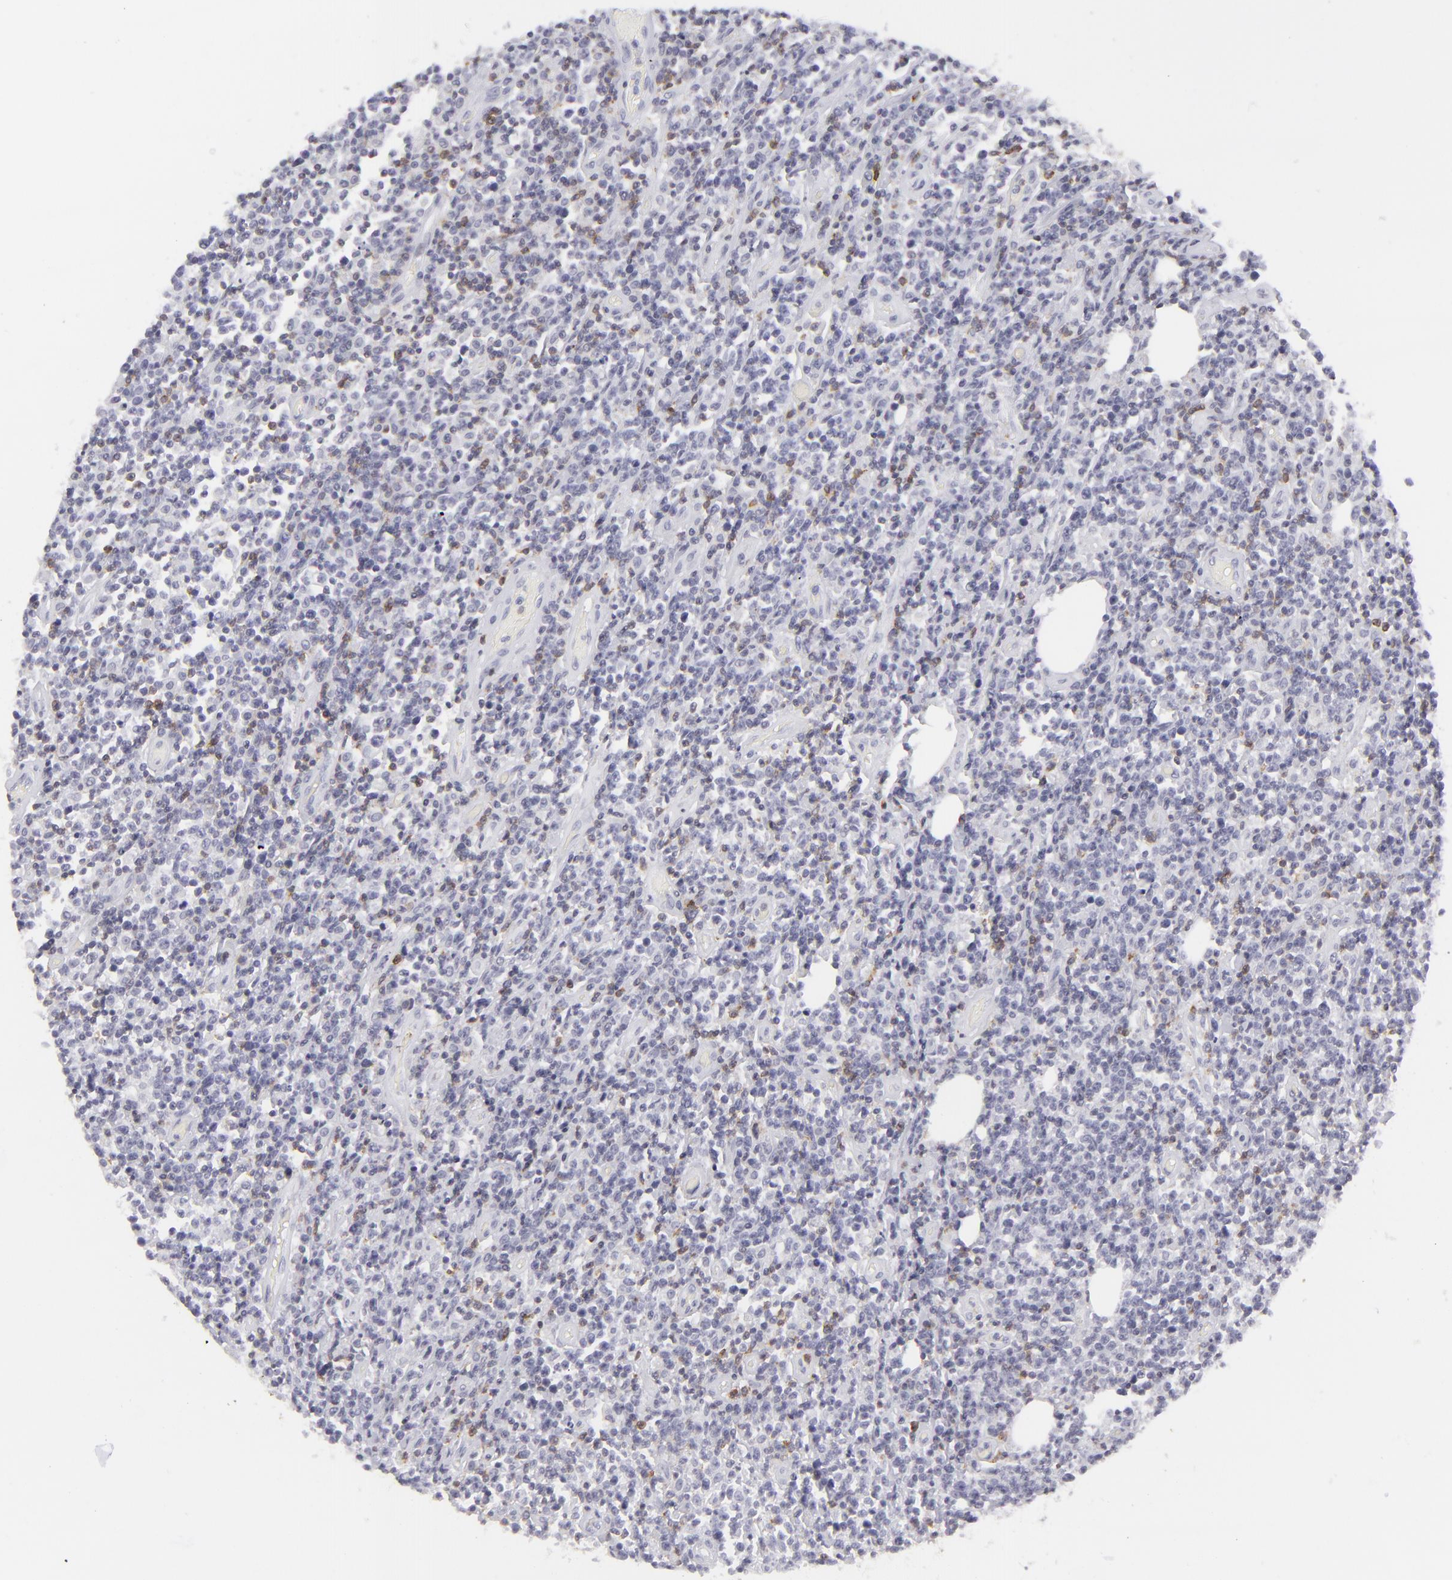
{"staining": {"intensity": "moderate", "quantity": "<25%", "location": "cytoplasmic/membranous"}, "tissue": "lymphoma", "cell_type": "Tumor cells", "image_type": "cancer", "snomed": [{"axis": "morphology", "description": "Malignant lymphoma, non-Hodgkin's type, High grade"}, {"axis": "topography", "description": "Colon"}], "caption": "IHC staining of high-grade malignant lymphoma, non-Hodgkin's type, which demonstrates low levels of moderate cytoplasmic/membranous staining in about <25% of tumor cells indicating moderate cytoplasmic/membranous protein expression. The staining was performed using DAB (brown) for protein detection and nuclei were counterstained in hematoxylin (blue).", "gene": "CD7", "patient": {"sex": "male", "age": 82}}